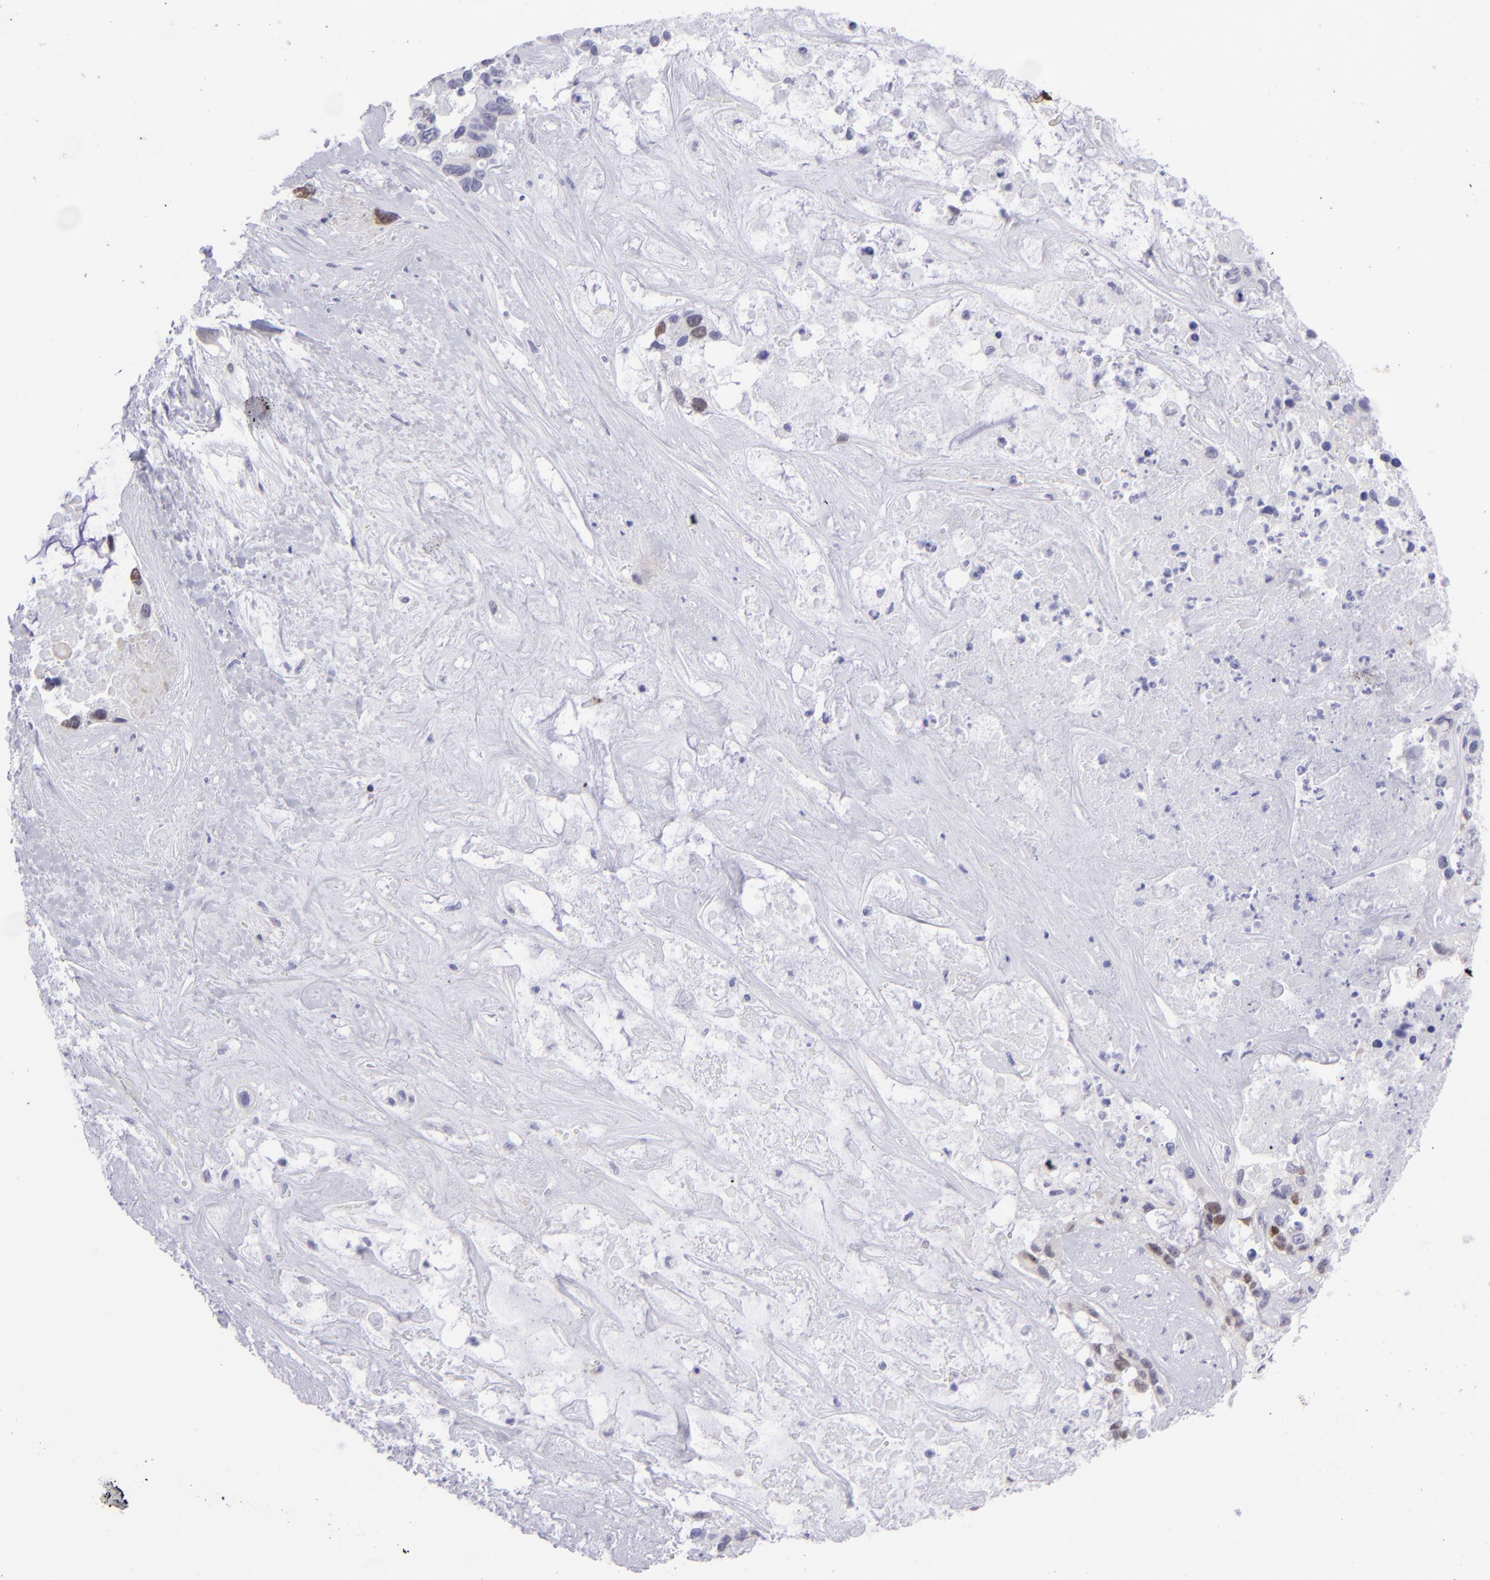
{"staining": {"intensity": "negative", "quantity": "none", "location": "none"}, "tissue": "liver cancer", "cell_type": "Tumor cells", "image_type": "cancer", "snomed": [{"axis": "morphology", "description": "Cholangiocarcinoma"}, {"axis": "topography", "description": "Liver"}], "caption": "There is no significant staining in tumor cells of liver cancer (cholangiocarcinoma).", "gene": "ETS1", "patient": {"sex": "female", "age": 65}}